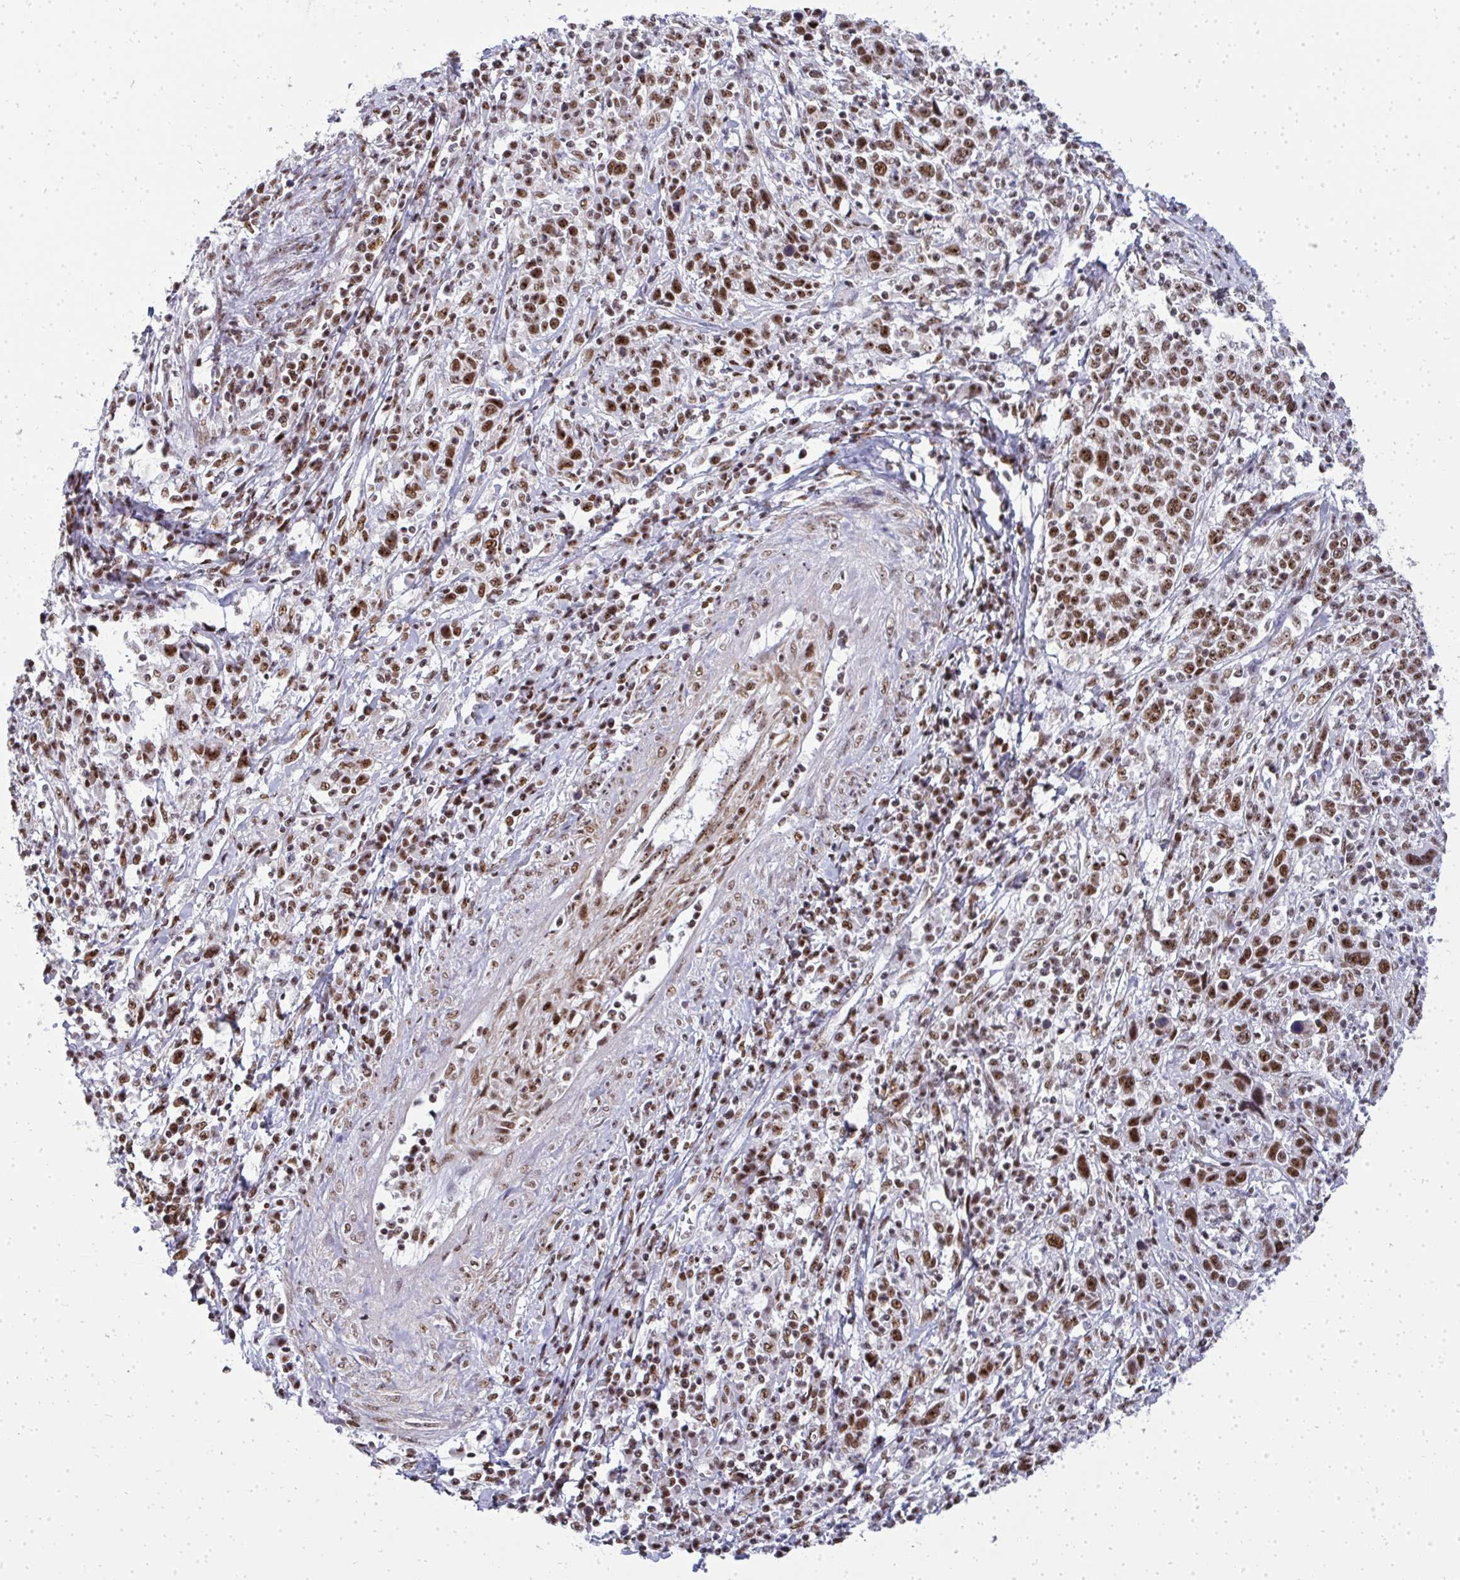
{"staining": {"intensity": "moderate", "quantity": ">75%", "location": "nuclear"}, "tissue": "cervical cancer", "cell_type": "Tumor cells", "image_type": "cancer", "snomed": [{"axis": "morphology", "description": "Squamous cell carcinoma, NOS"}, {"axis": "topography", "description": "Cervix"}], "caption": "Tumor cells show moderate nuclear expression in approximately >75% of cells in cervical cancer (squamous cell carcinoma).", "gene": "SIRT7", "patient": {"sex": "female", "age": 46}}